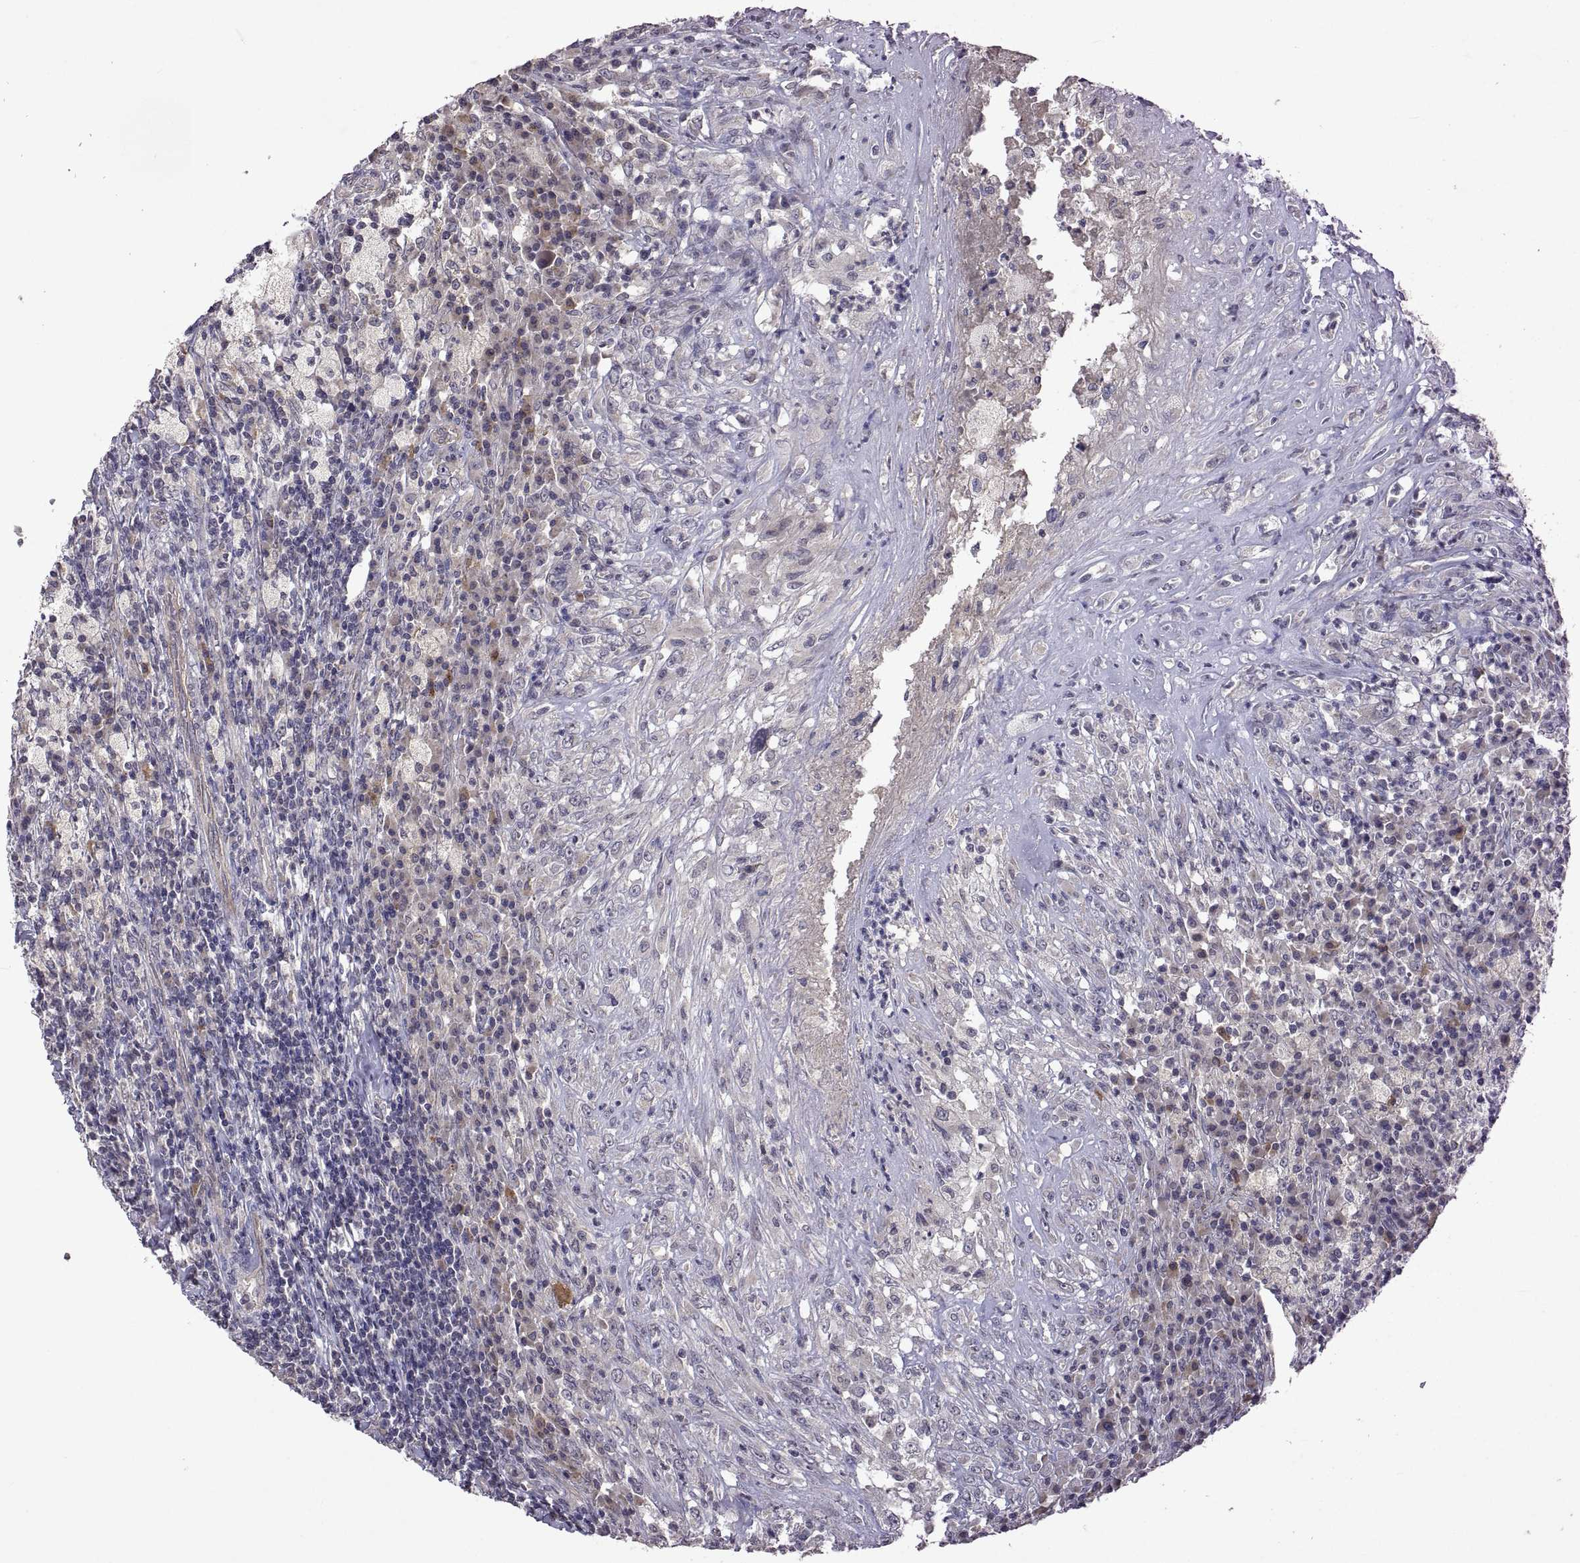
{"staining": {"intensity": "negative", "quantity": "none", "location": "none"}, "tissue": "testis cancer", "cell_type": "Tumor cells", "image_type": "cancer", "snomed": [{"axis": "morphology", "description": "Necrosis, NOS"}, {"axis": "morphology", "description": "Carcinoma, Embryonal, NOS"}, {"axis": "topography", "description": "Testis"}], "caption": "Tumor cells are negative for protein expression in human testis embryonal carcinoma.", "gene": "LAMA1", "patient": {"sex": "male", "age": 19}}